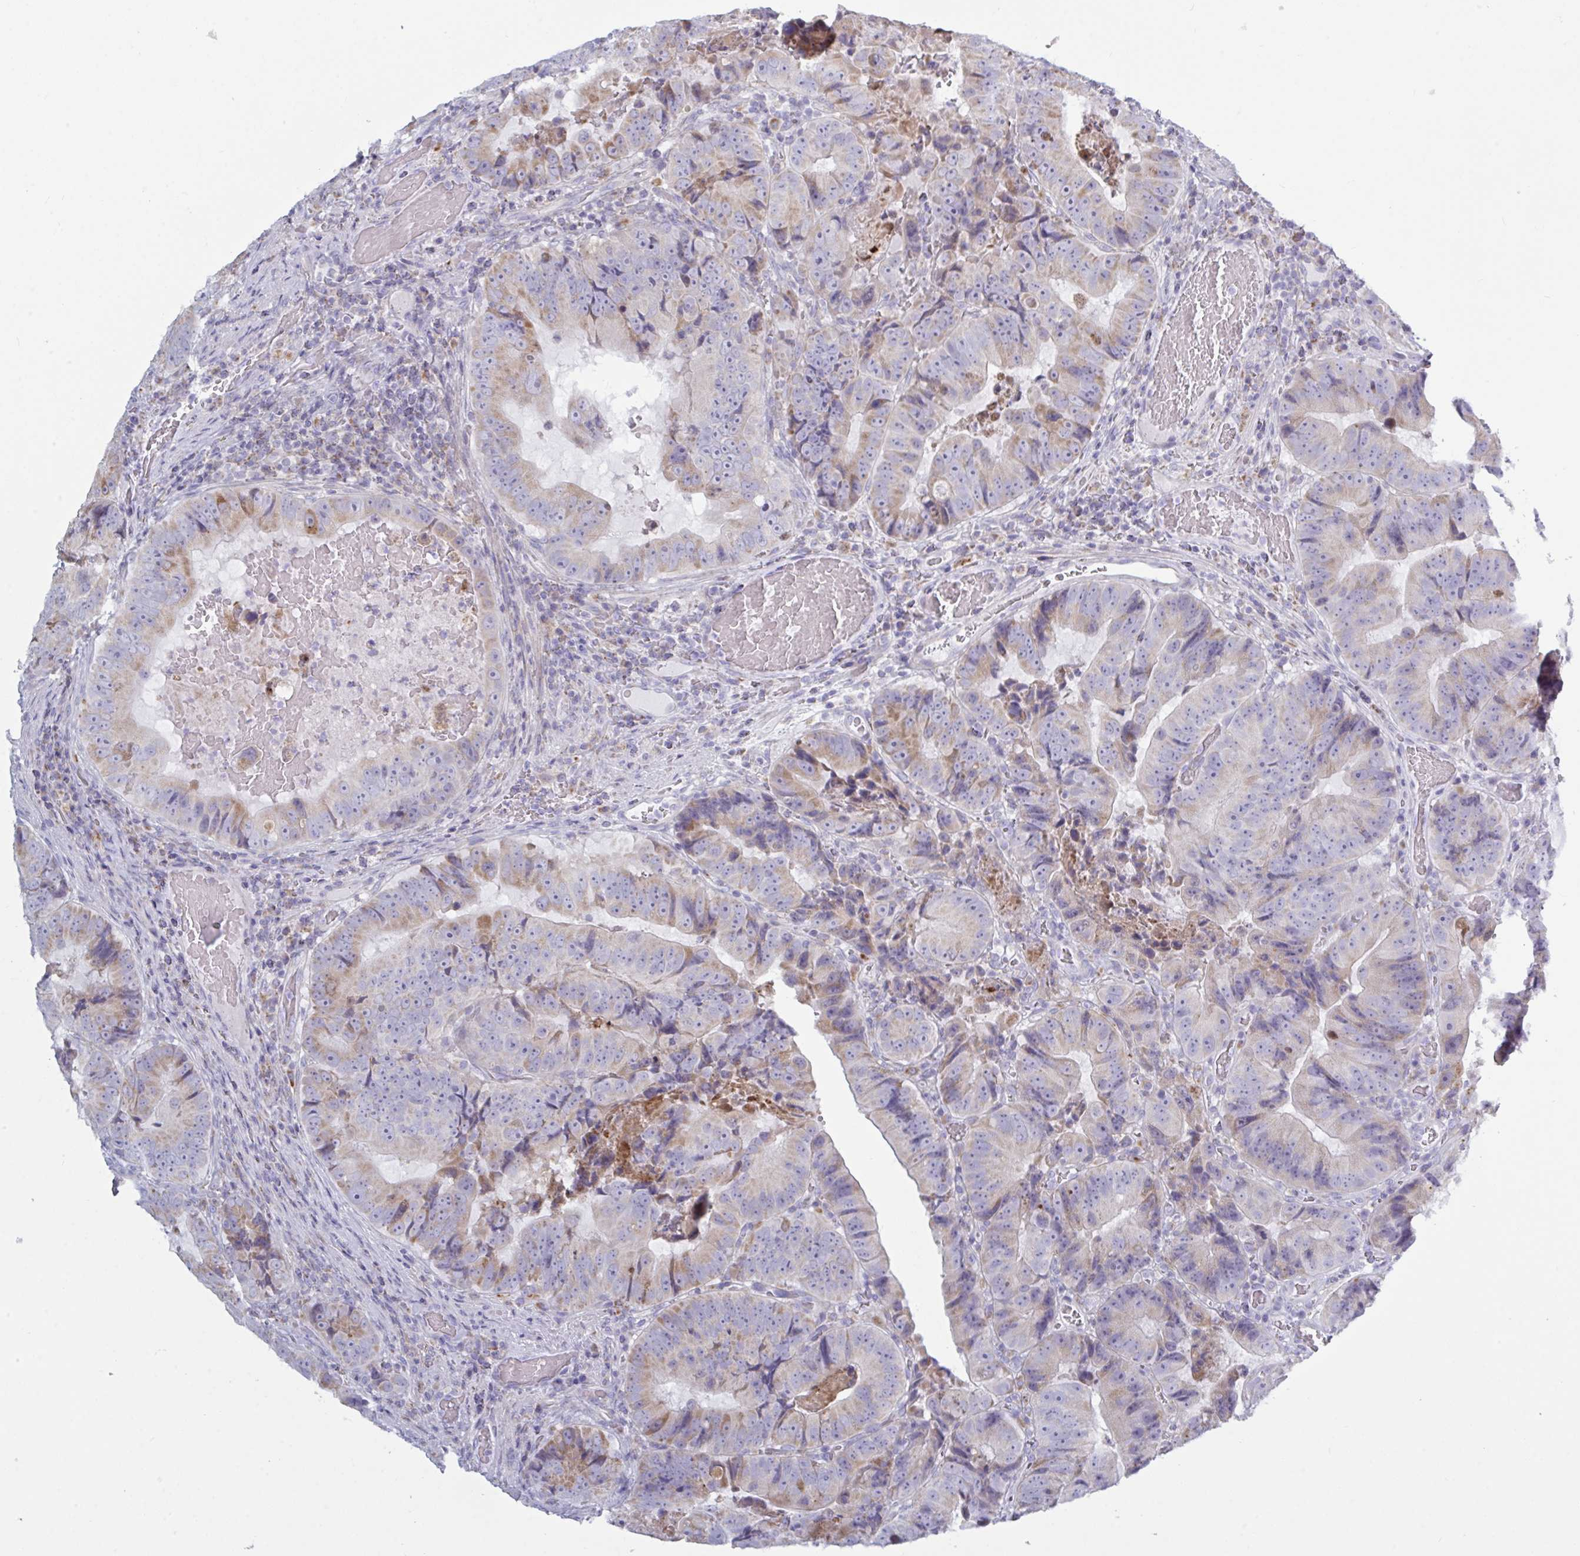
{"staining": {"intensity": "moderate", "quantity": "<25%", "location": "cytoplasmic/membranous"}, "tissue": "colorectal cancer", "cell_type": "Tumor cells", "image_type": "cancer", "snomed": [{"axis": "morphology", "description": "Adenocarcinoma, NOS"}, {"axis": "topography", "description": "Colon"}], "caption": "Immunohistochemical staining of human colorectal cancer shows low levels of moderate cytoplasmic/membranous protein expression in about <25% of tumor cells.", "gene": "ATG9A", "patient": {"sex": "female", "age": 86}}